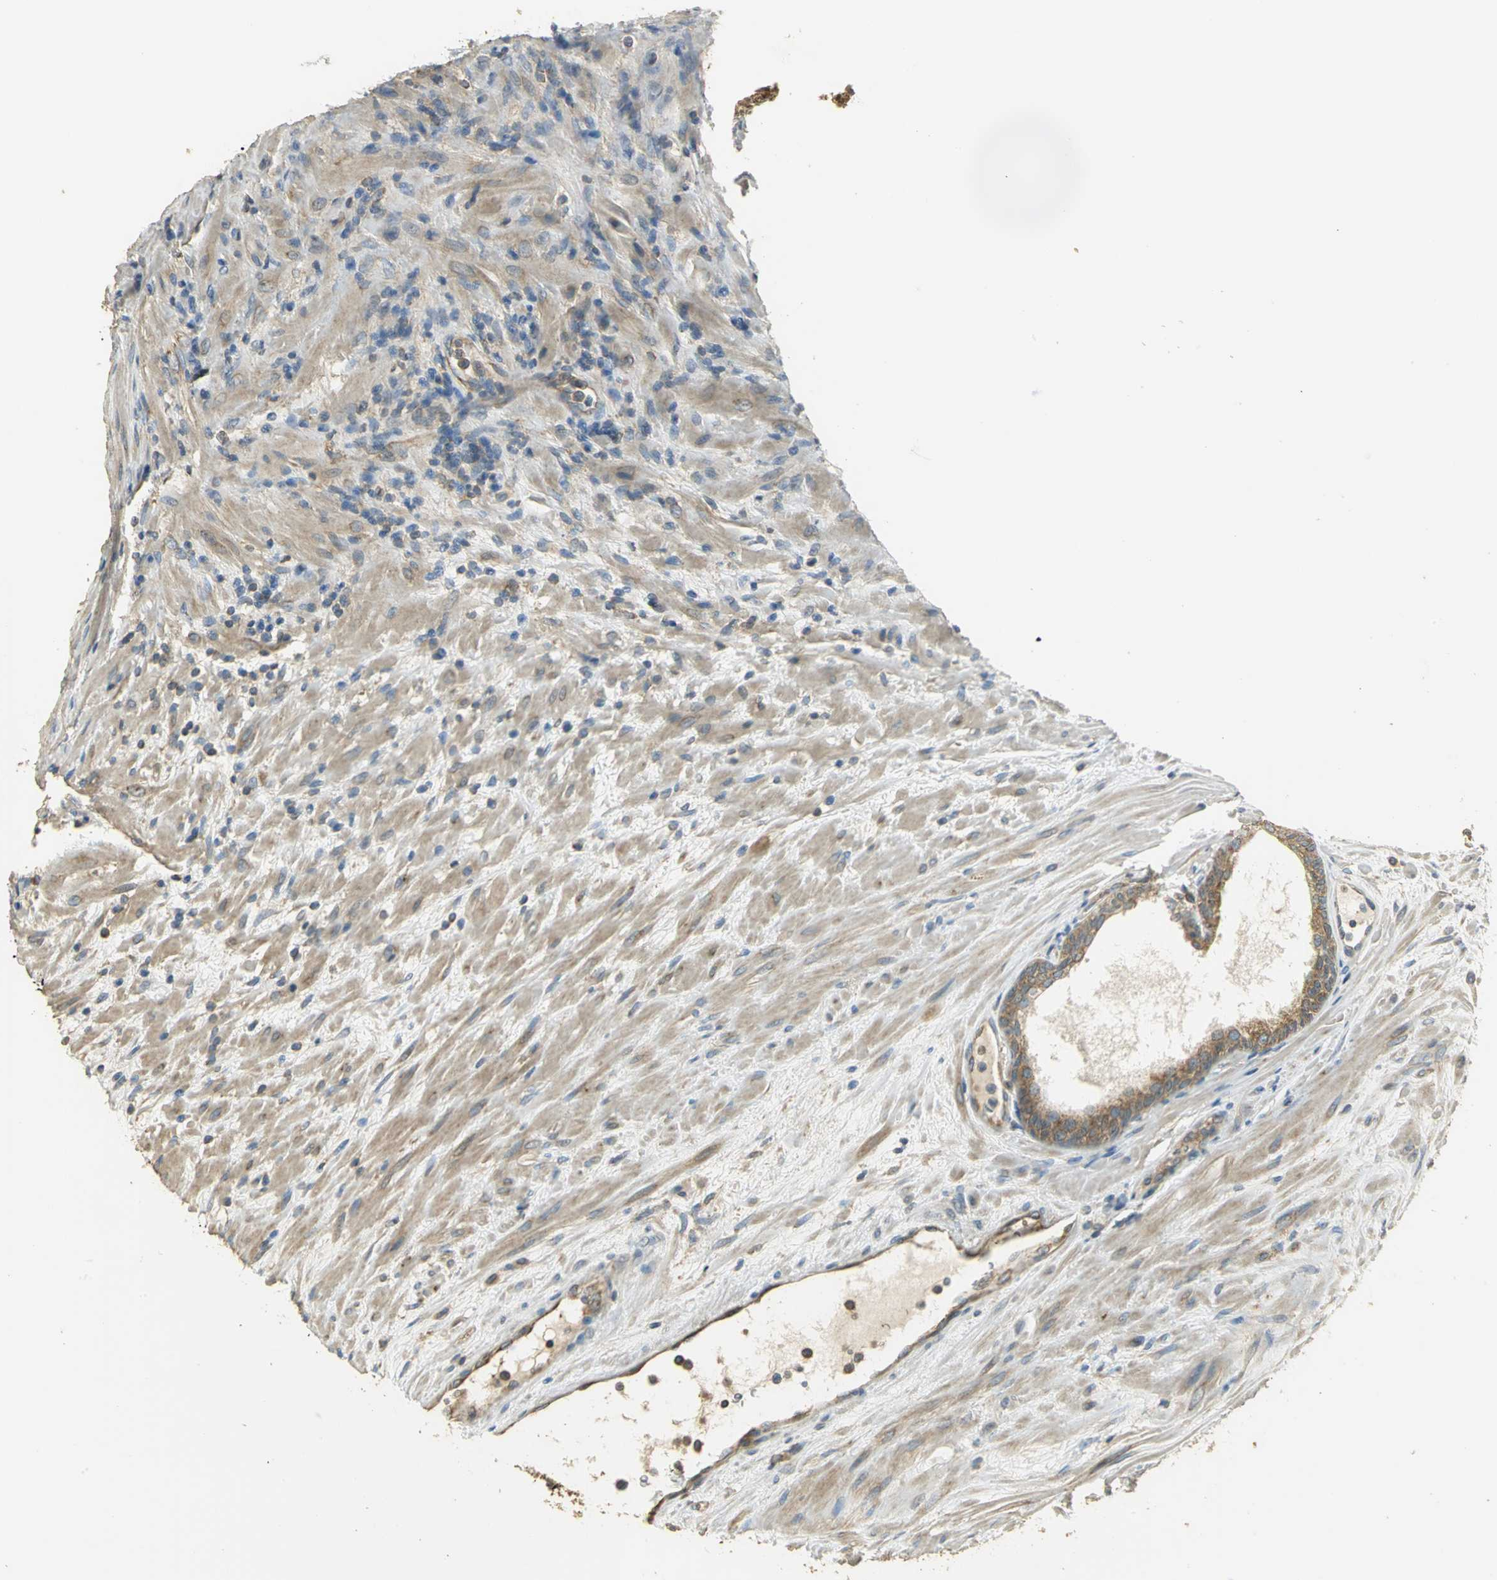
{"staining": {"intensity": "moderate", "quantity": ">75%", "location": "cytoplasmic/membranous"}, "tissue": "prostate", "cell_type": "Glandular cells", "image_type": "normal", "snomed": [{"axis": "morphology", "description": "Normal tissue, NOS"}, {"axis": "topography", "description": "Prostate"}], "caption": "Prostate stained with immunohistochemistry exhibits moderate cytoplasmic/membranous expression in about >75% of glandular cells. Ihc stains the protein of interest in brown and the nuclei are stained blue.", "gene": "RARS1", "patient": {"sex": "male", "age": 76}}